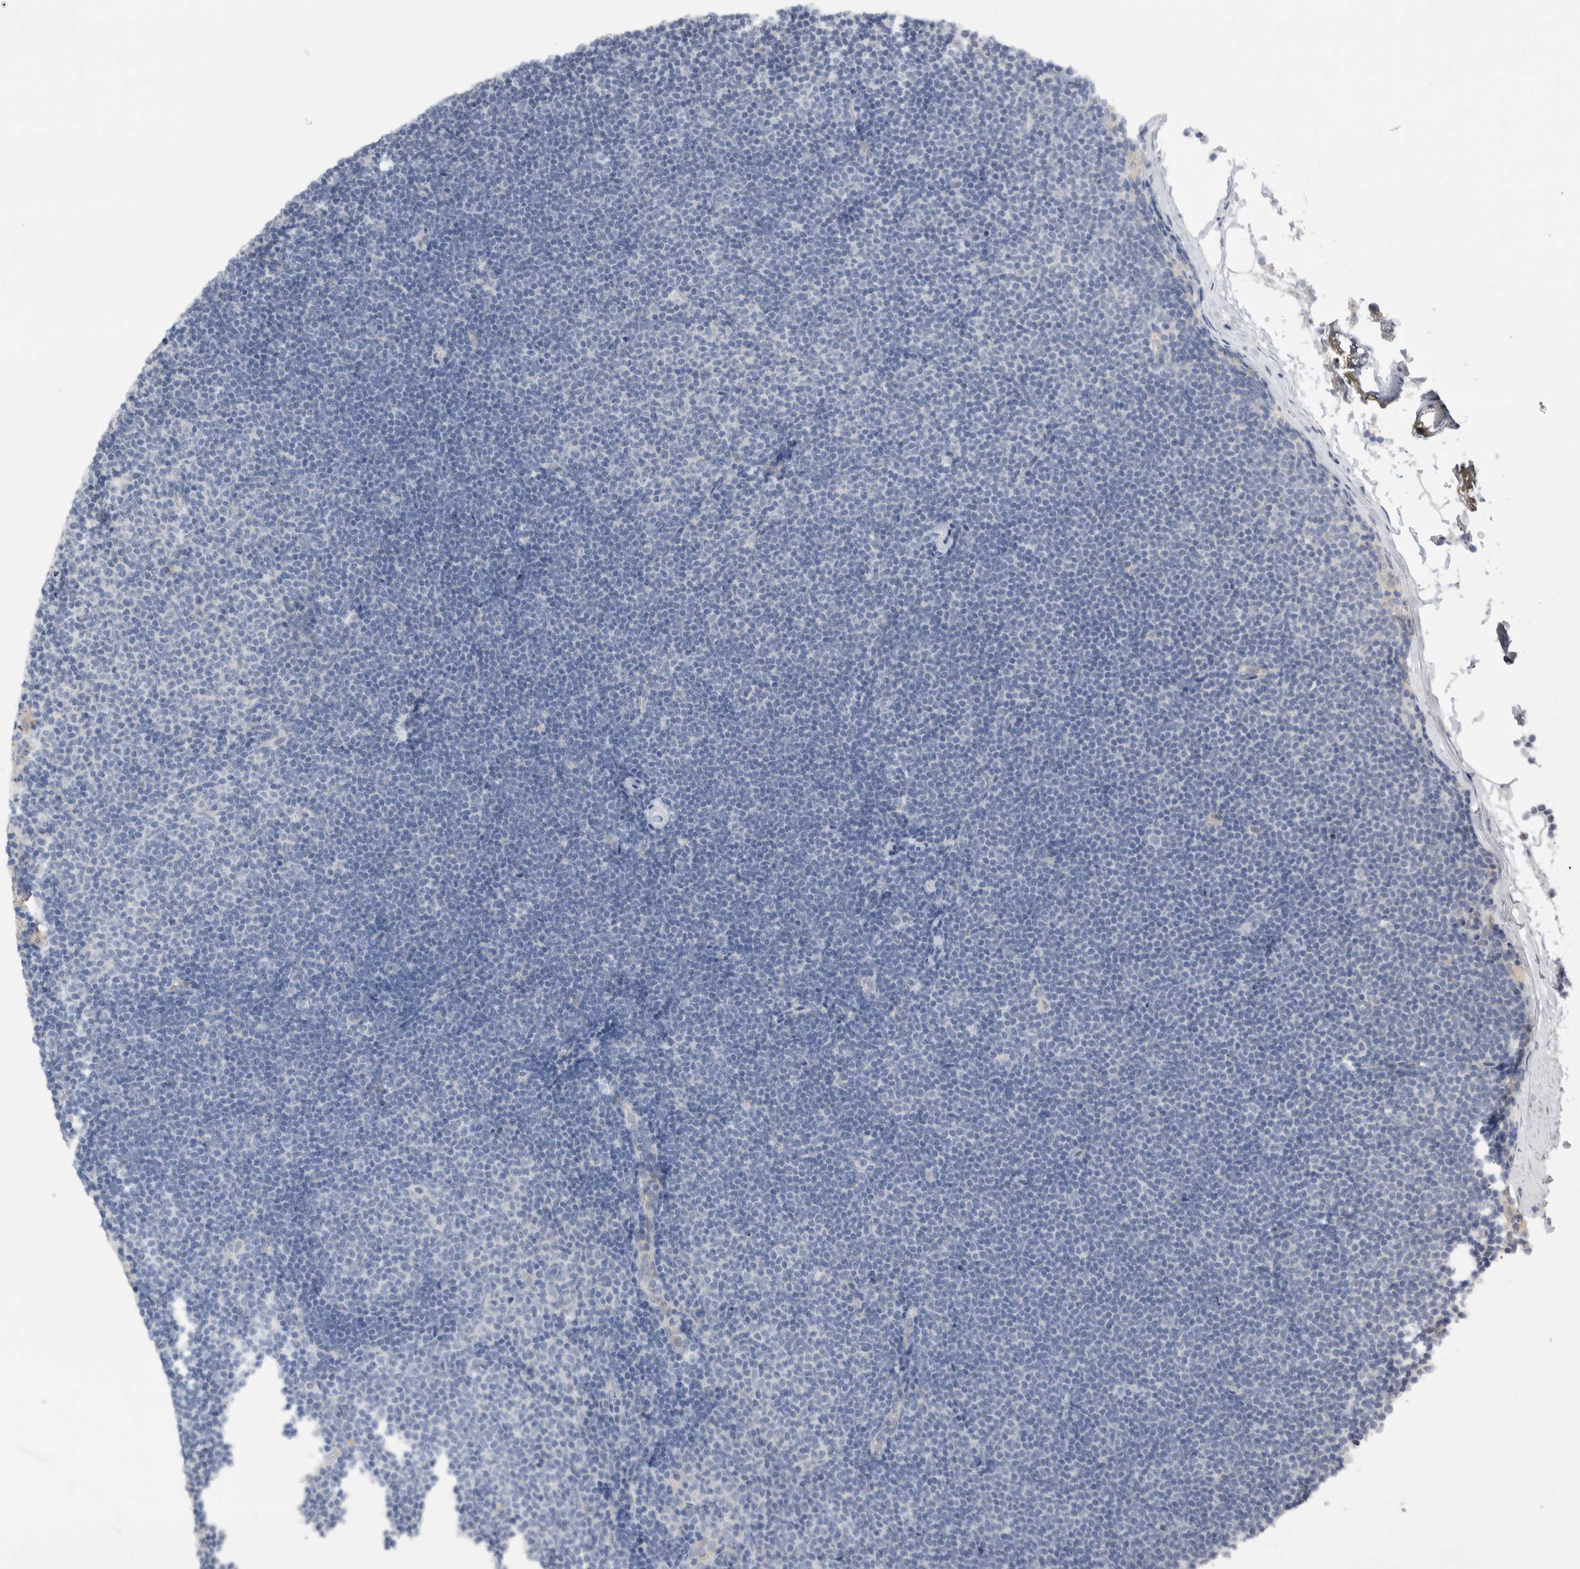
{"staining": {"intensity": "negative", "quantity": "none", "location": "none"}, "tissue": "lymphoma", "cell_type": "Tumor cells", "image_type": "cancer", "snomed": [{"axis": "morphology", "description": "Malignant lymphoma, non-Hodgkin's type, Low grade"}, {"axis": "topography", "description": "Lymph node"}], "caption": "DAB (3,3'-diaminobenzidine) immunohistochemical staining of malignant lymphoma, non-Hodgkin's type (low-grade) exhibits no significant positivity in tumor cells.", "gene": "REG1A", "patient": {"sex": "female", "age": 53}}